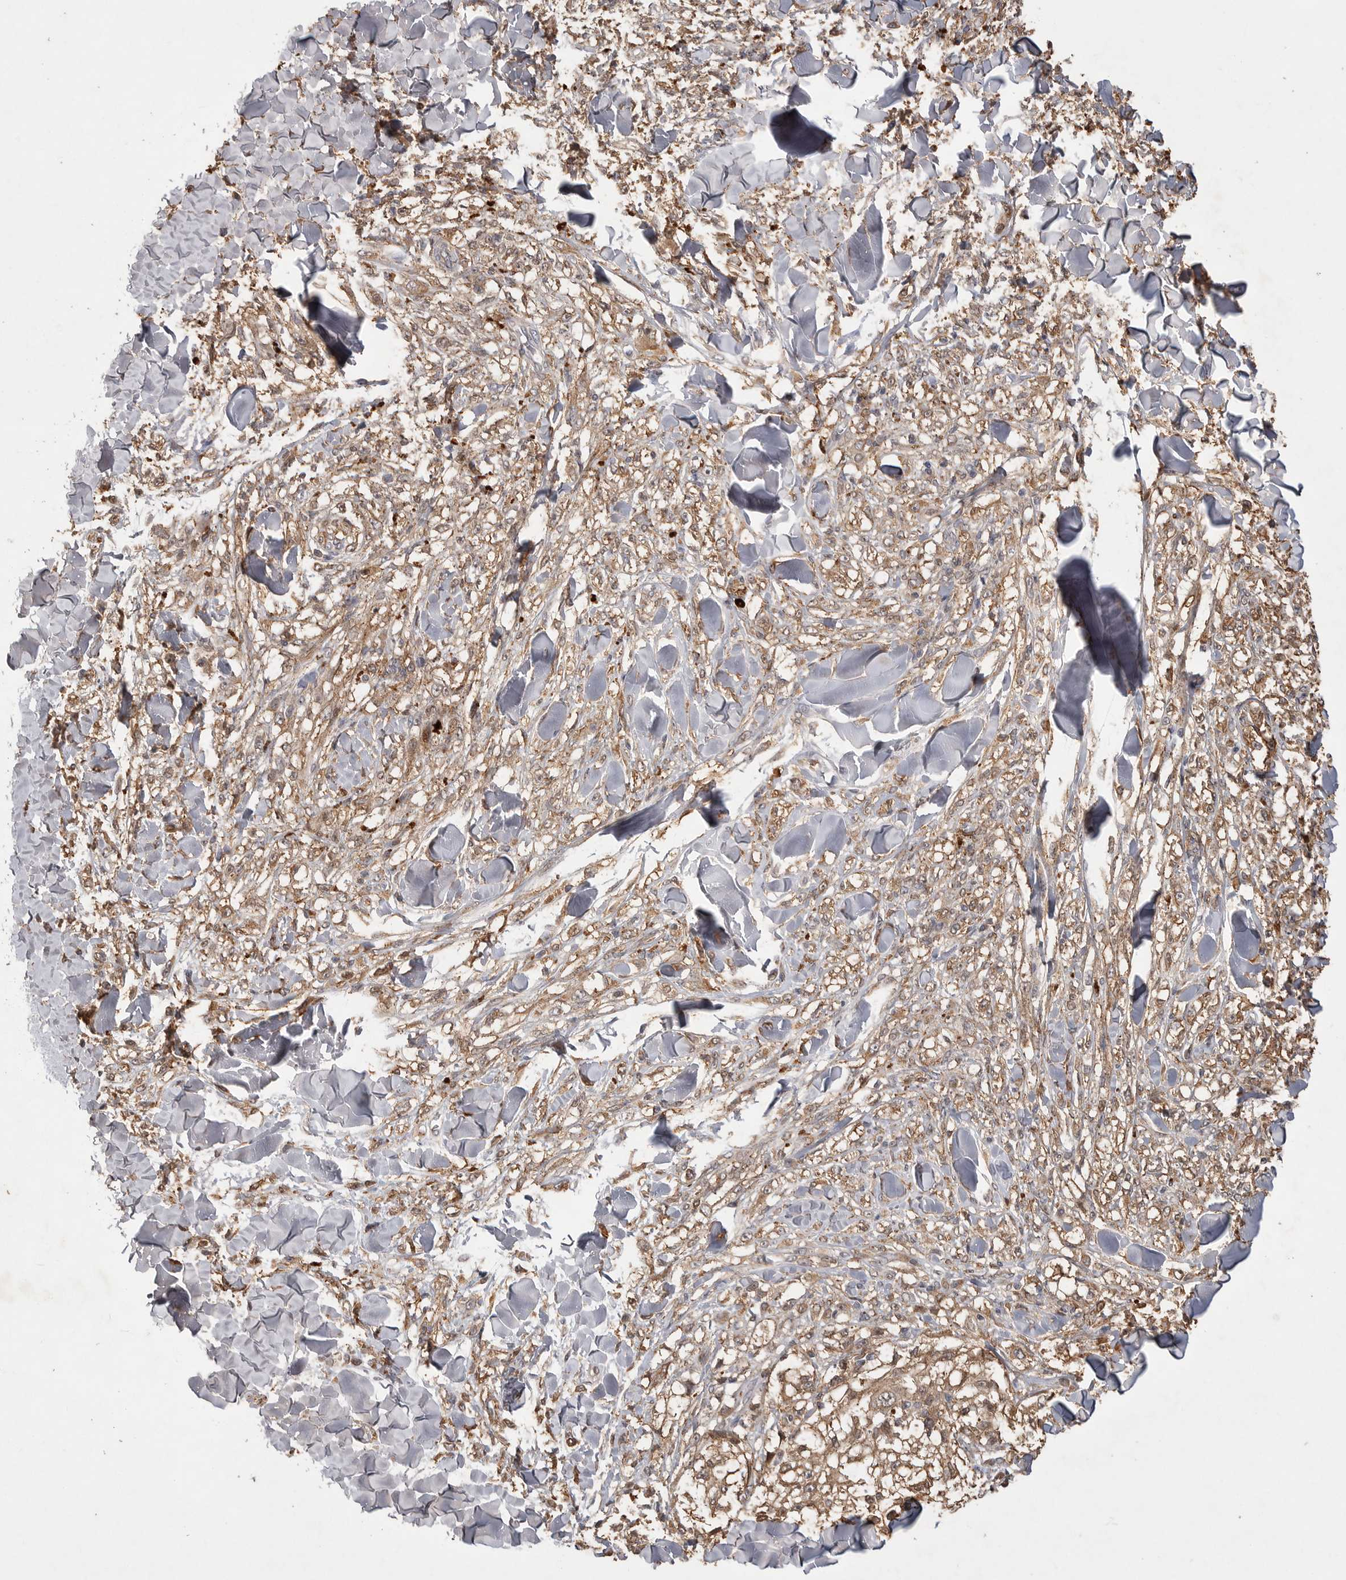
{"staining": {"intensity": "weak", "quantity": ">75%", "location": "cytoplasmic/membranous"}, "tissue": "melanoma", "cell_type": "Tumor cells", "image_type": "cancer", "snomed": [{"axis": "morphology", "description": "Malignant melanoma, NOS"}, {"axis": "topography", "description": "Skin of head"}], "caption": "Protein staining of melanoma tissue exhibits weak cytoplasmic/membranous expression in about >75% of tumor cells. The staining was performed using DAB to visualize the protein expression in brown, while the nuclei were stained in blue with hematoxylin (Magnification: 20x).", "gene": "VN1R4", "patient": {"sex": "male", "age": 83}}